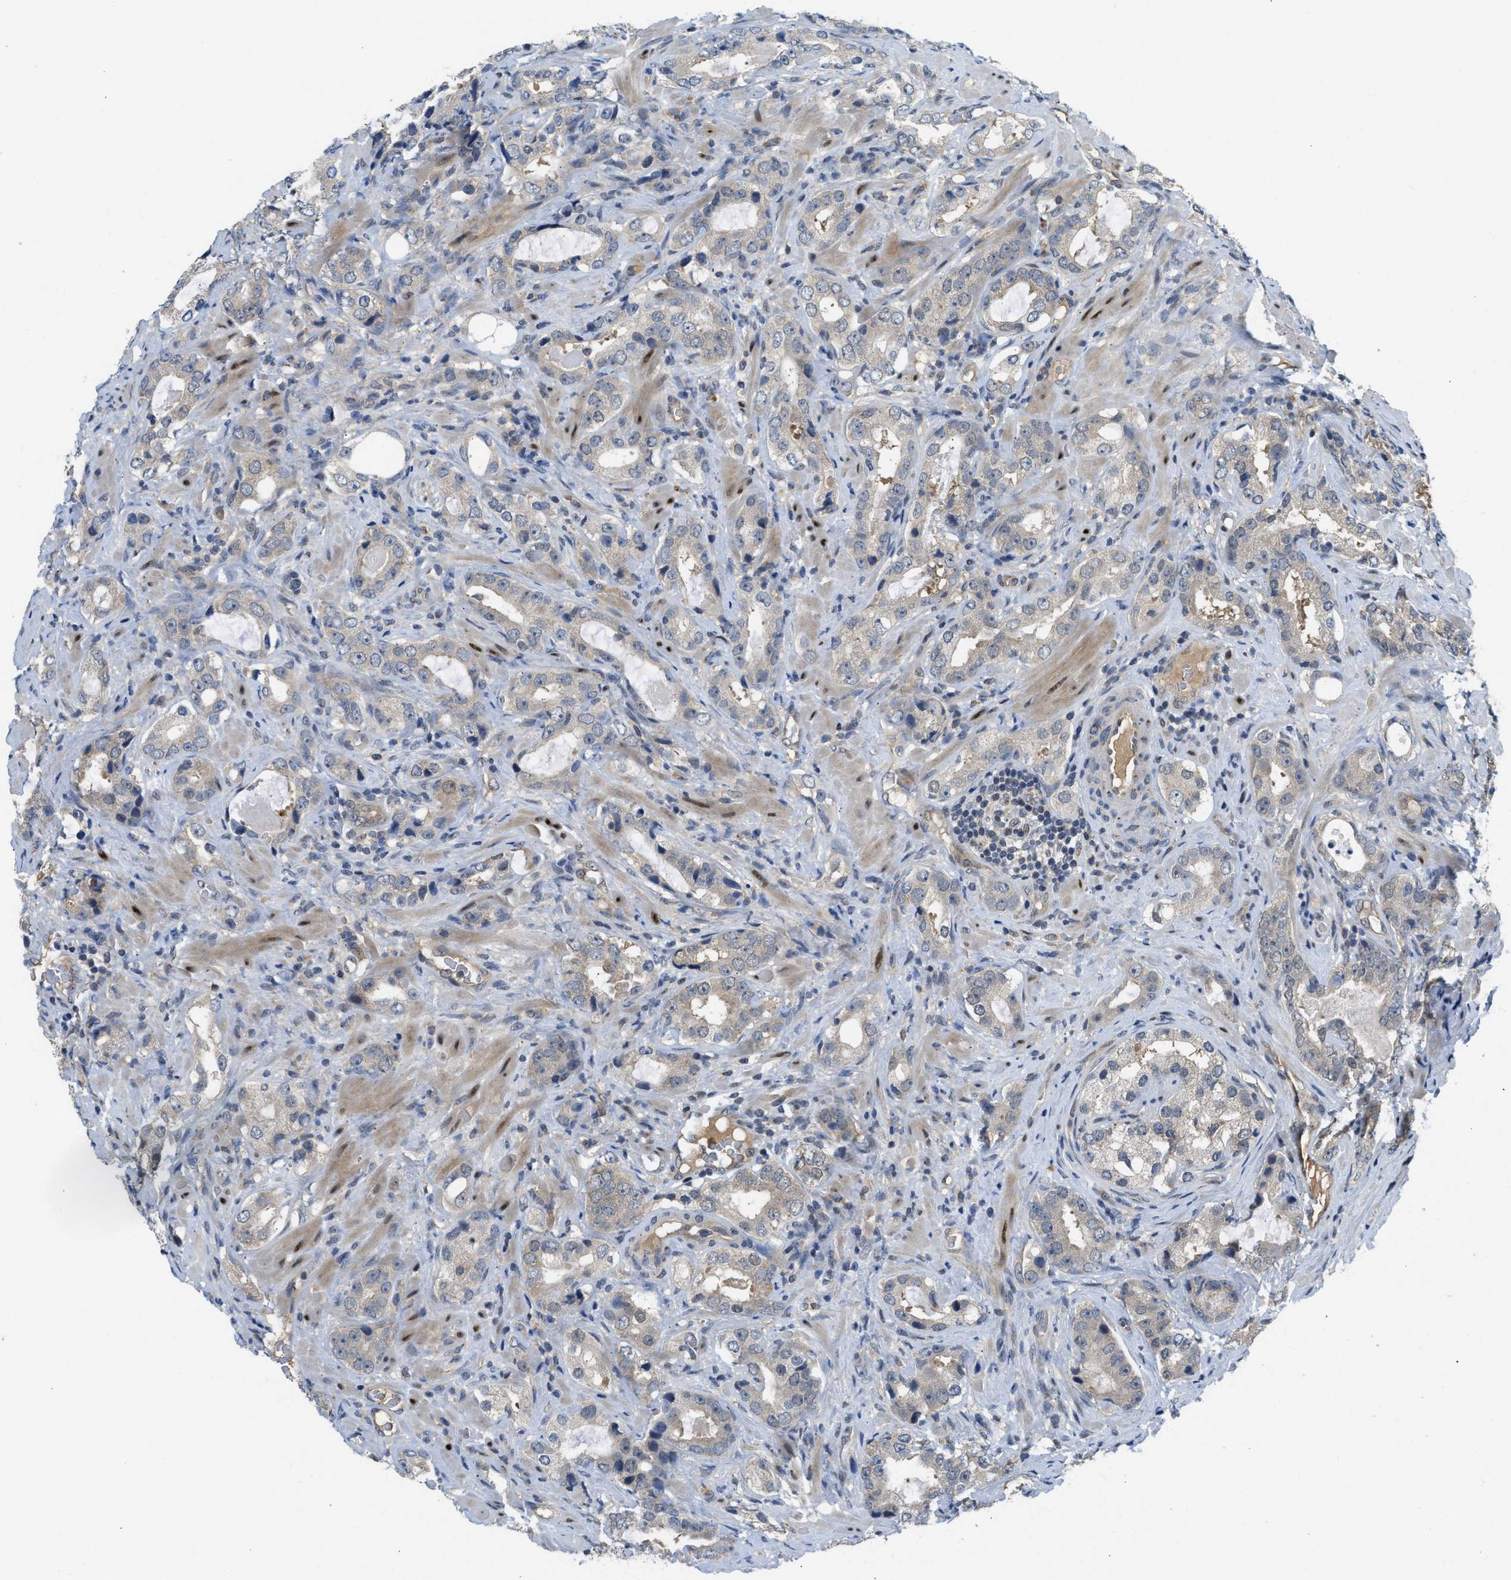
{"staining": {"intensity": "weak", "quantity": "<25%", "location": "cytoplasmic/membranous"}, "tissue": "prostate cancer", "cell_type": "Tumor cells", "image_type": "cancer", "snomed": [{"axis": "morphology", "description": "Adenocarcinoma, High grade"}, {"axis": "topography", "description": "Prostate"}], "caption": "Tumor cells are negative for protein expression in human prostate cancer. (Immunohistochemistry (ihc), brightfield microscopy, high magnification).", "gene": "ZNF251", "patient": {"sex": "male", "age": 63}}